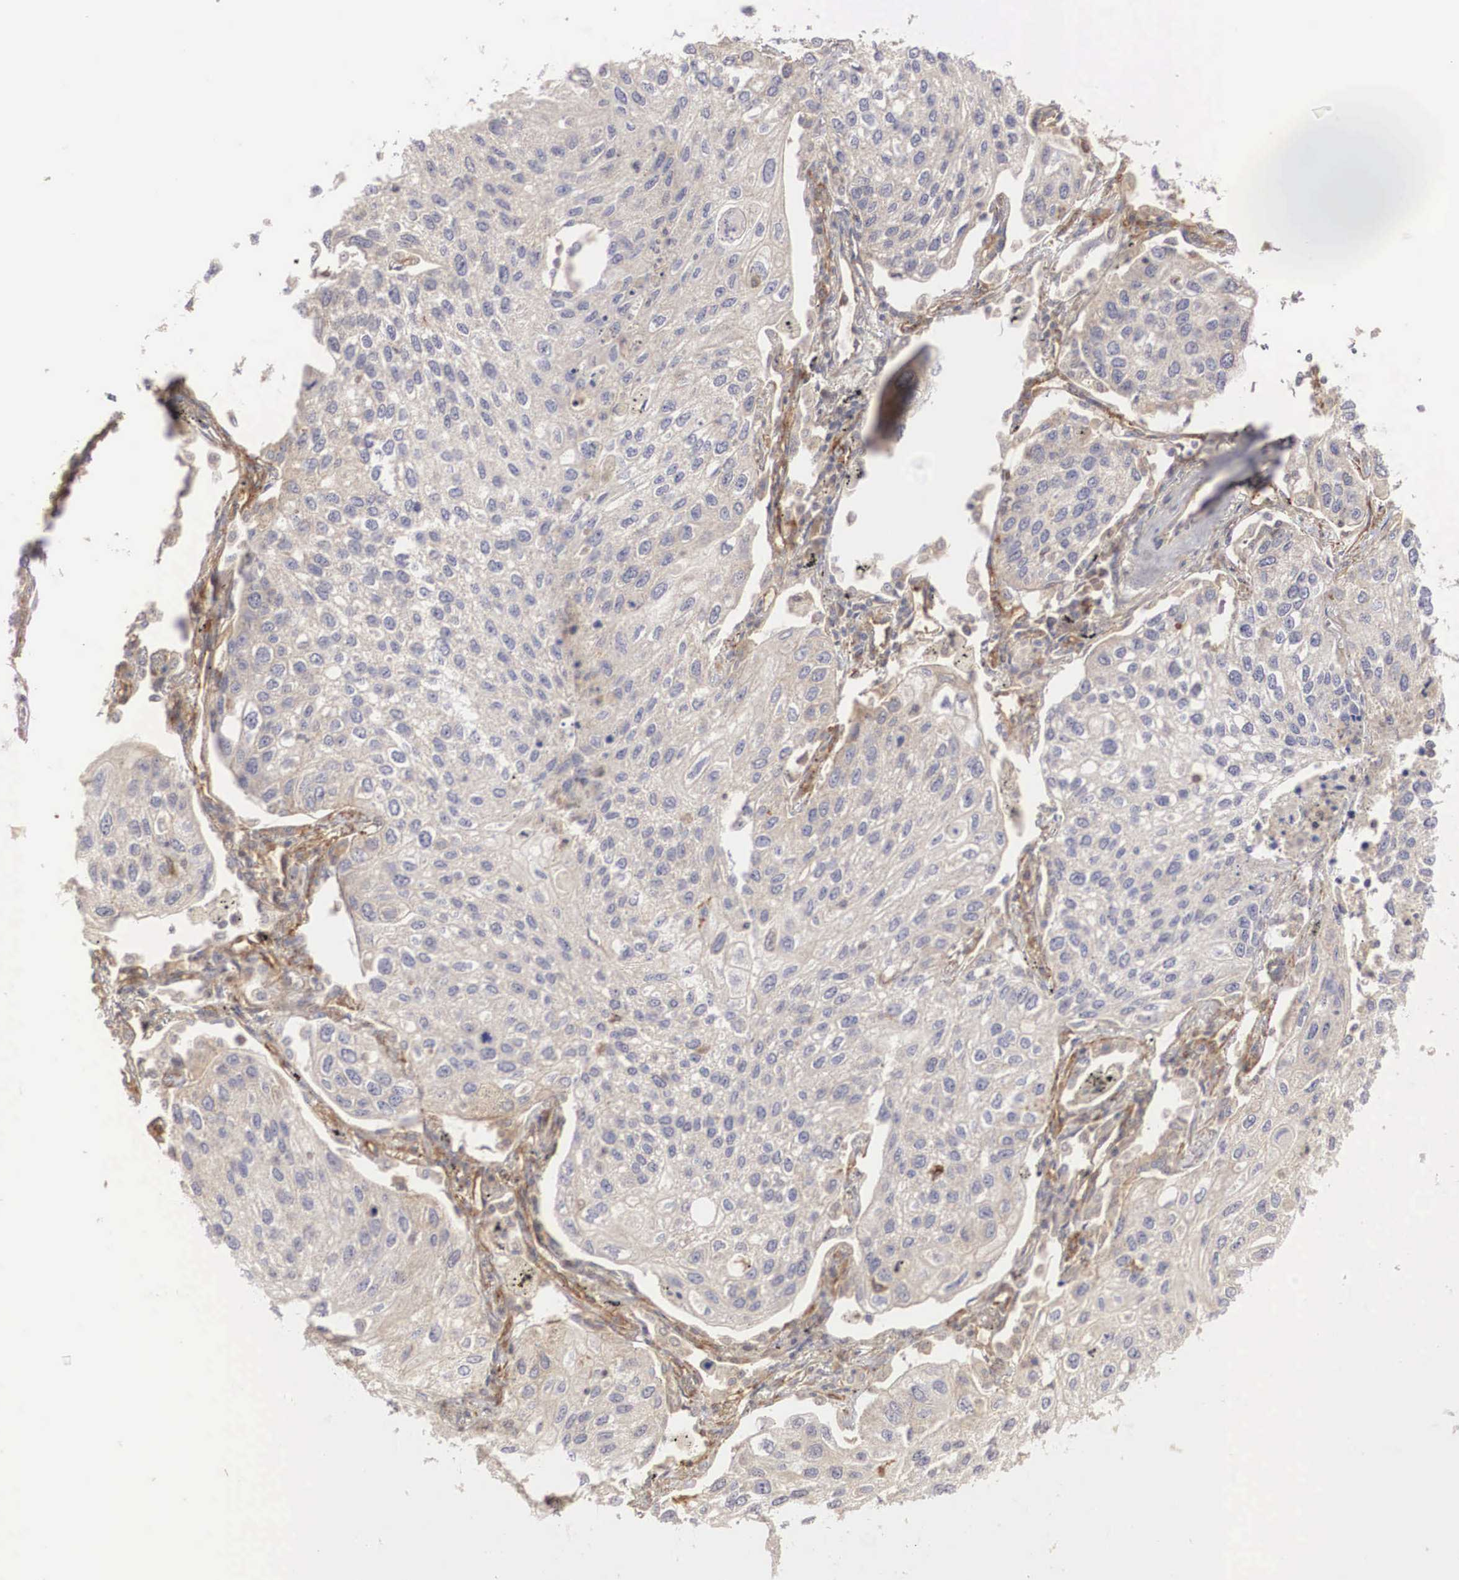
{"staining": {"intensity": "weak", "quantity": "<25%", "location": "cytoplasmic/membranous"}, "tissue": "lung cancer", "cell_type": "Tumor cells", "image_type": "cancer", "snomed": [{"axis": "morphology", "description": "Squamous cell carcinoma, NOS"}, {"axis": "topography", "description": "Lung"}], "caption": "The IHC histopathology image has no significant positivity in tumor cells of lung cancer tissue. (IHC, brightfield microscopy, high magnification).", "gene": "ARMCX4", "patient": {"sex": "male", "age": 75}}